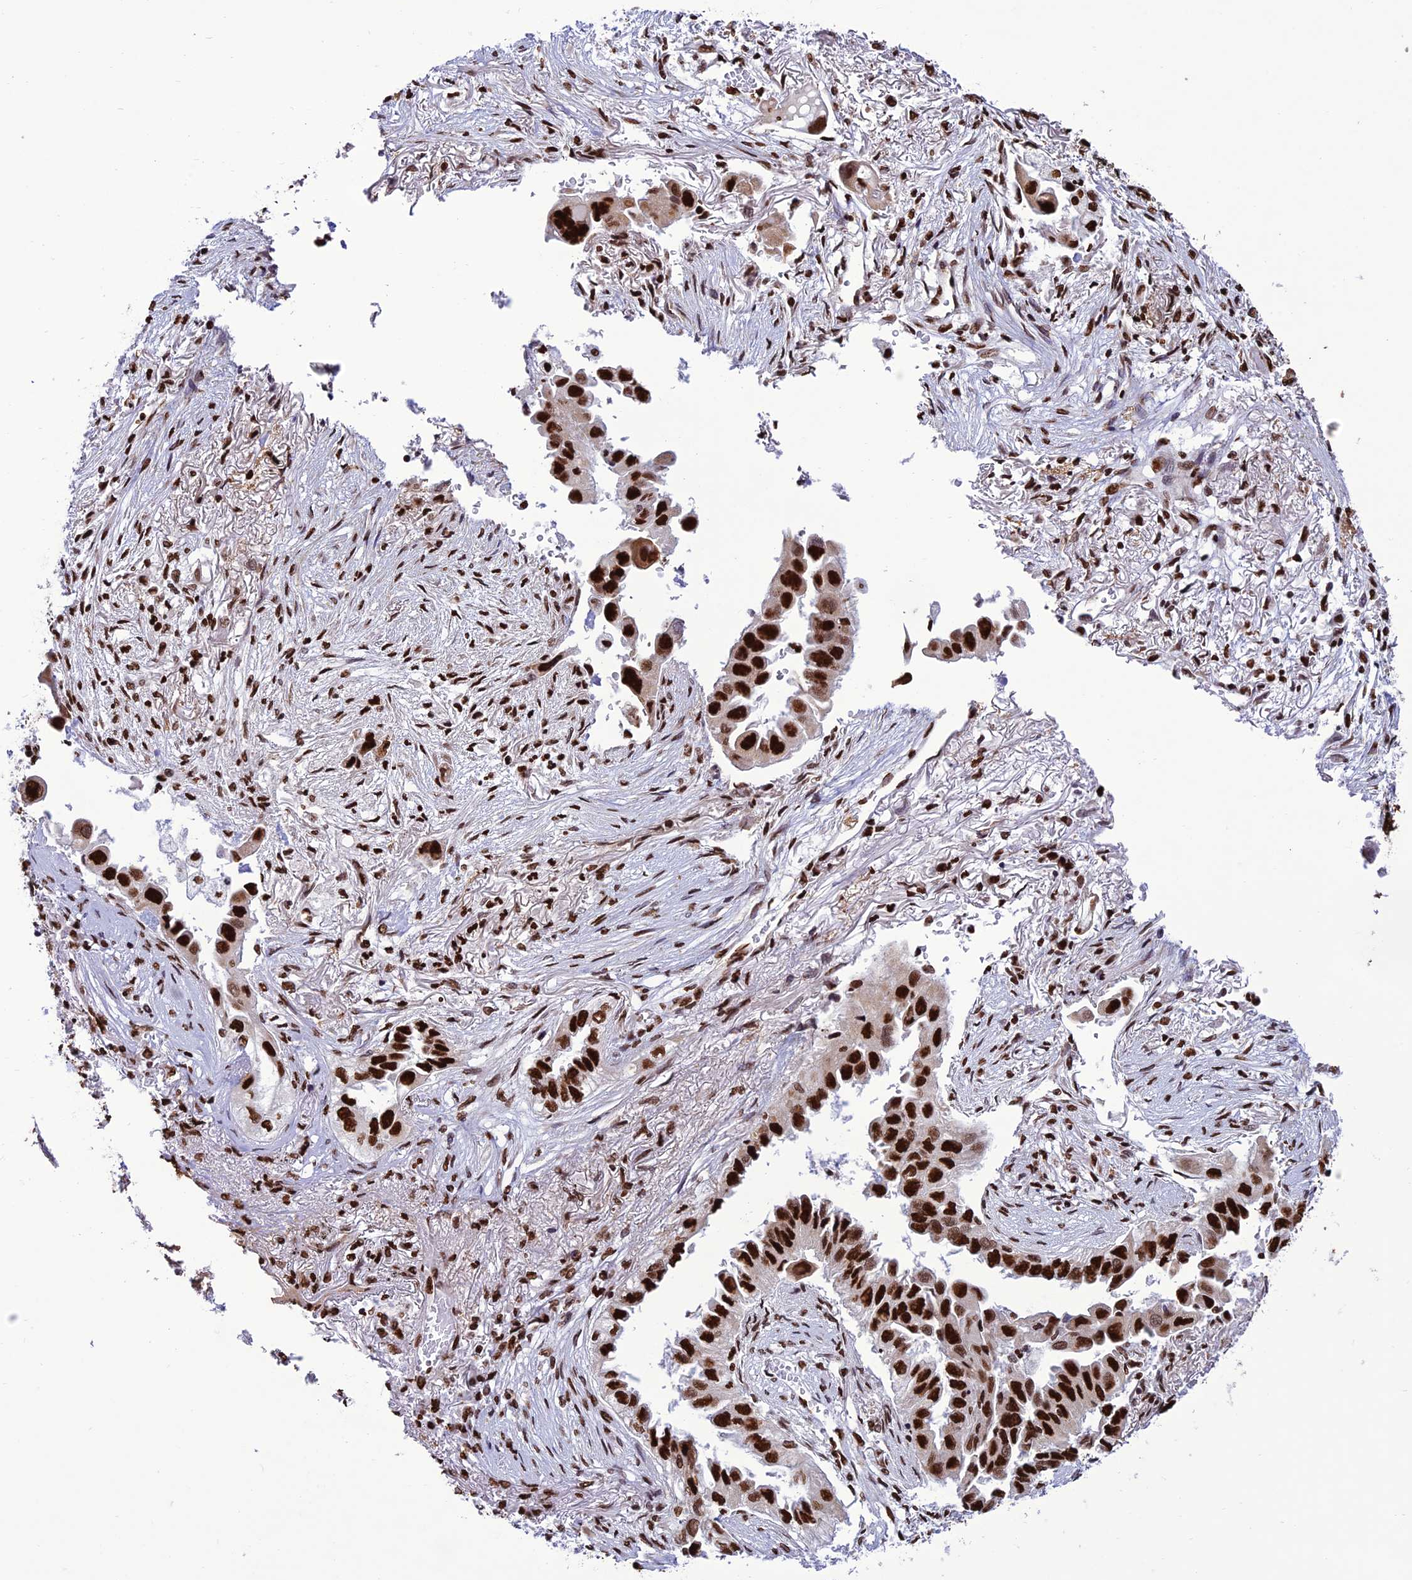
{"staining": {"intensity": "strong", "quantity": ">75%", "location": "nuclear"}, "tissue": "lung cancer", "cell_type": "Tumor cells", "image_type": "cancer", "snomed": [{"axis": "morphology", "description": "Adenocarcinoma, NOS"}, {"axis": "topography", "description": "Lung"}], "caption": "The image displays immunohistochemical staining of adenocarcinoma (lung). There is strong nuclear expression is present in approximately >75% of tumor cells.", "gene": "INO80E", "patient": {"sex": "female", "age": 76}}